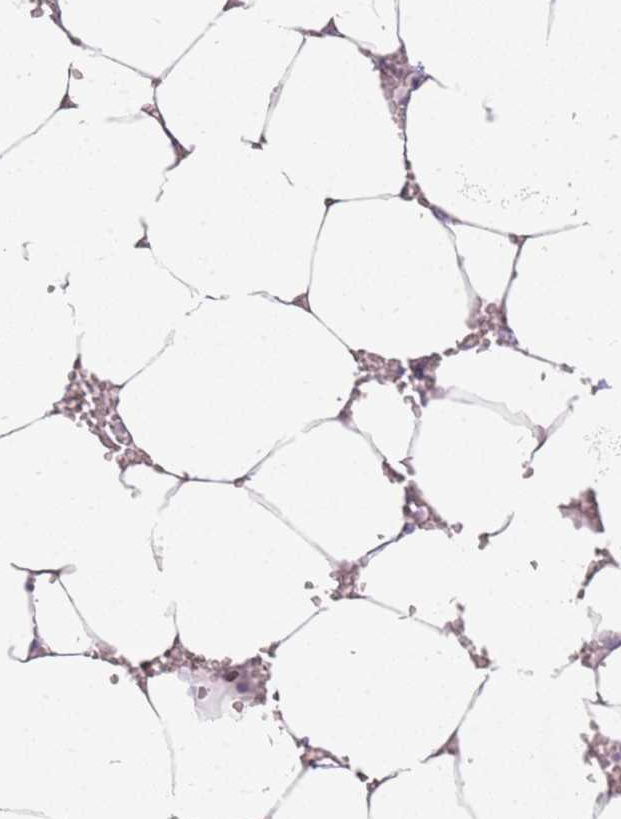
{"staining": {"intensity": "negative", "quantity": "none", "location": "none"}, "tissue": "bone marrow", "cell_type": "Hematopoietic cells", "image_type": "normal", "snomed": [{"axis": "morphology", "description": "Normal tissue, NOS"}, {"axis": "topography", "description": "Bone marrow"}], "caption": "IHC micrograph of unremarkable bone marrow: human bone marrow stained with DAB (3,3'-diaminobenzidine) reveals no significant protein positivity in hematopoietic cells. (DAB IHC with hematoxylin counter stain).", "gene": "DEFB116", "patient": {"sex": "male", "age": 70}}